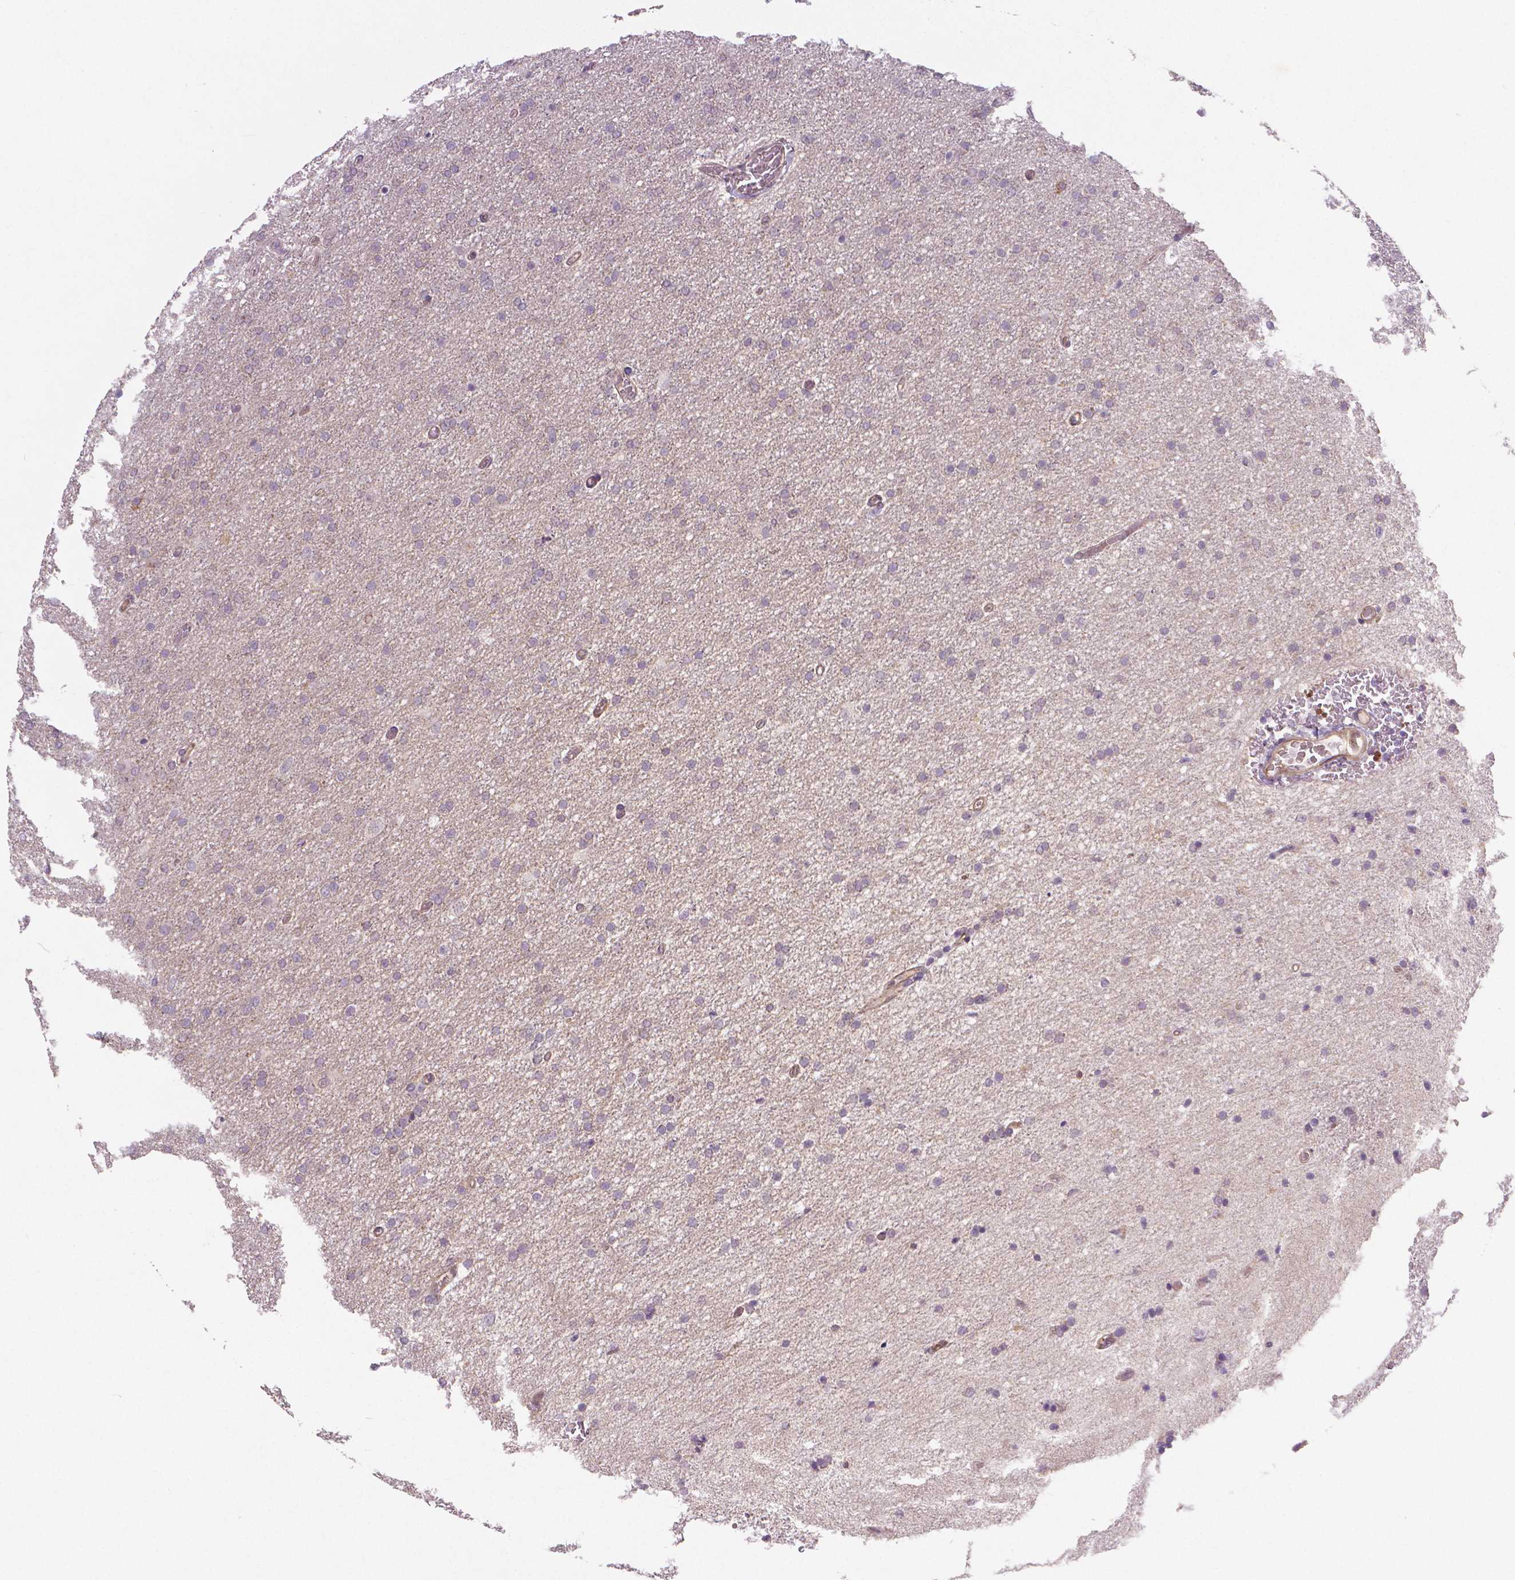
{"staining": {"intensity": "negative", "quantity": "none", "location": "none"}, "tissue": "glioma", "cell_type": "Tumor cells", "image_type": "cancer", "snomed": [{"axis": "morphology", "description": "Glioma, malignant, High grade"}, {"axis": "topography", "description": "Cerebral cortex"}], "caption": "This micrograph is of malignant glioma (high-grade) stained with immunohistochemistry to label a protein in brown with the nuclei are counter-stained blue. There is no positivity in tumor cells.", "gene": "FLT1", "patient": {"sex": "male", "age": 70}}